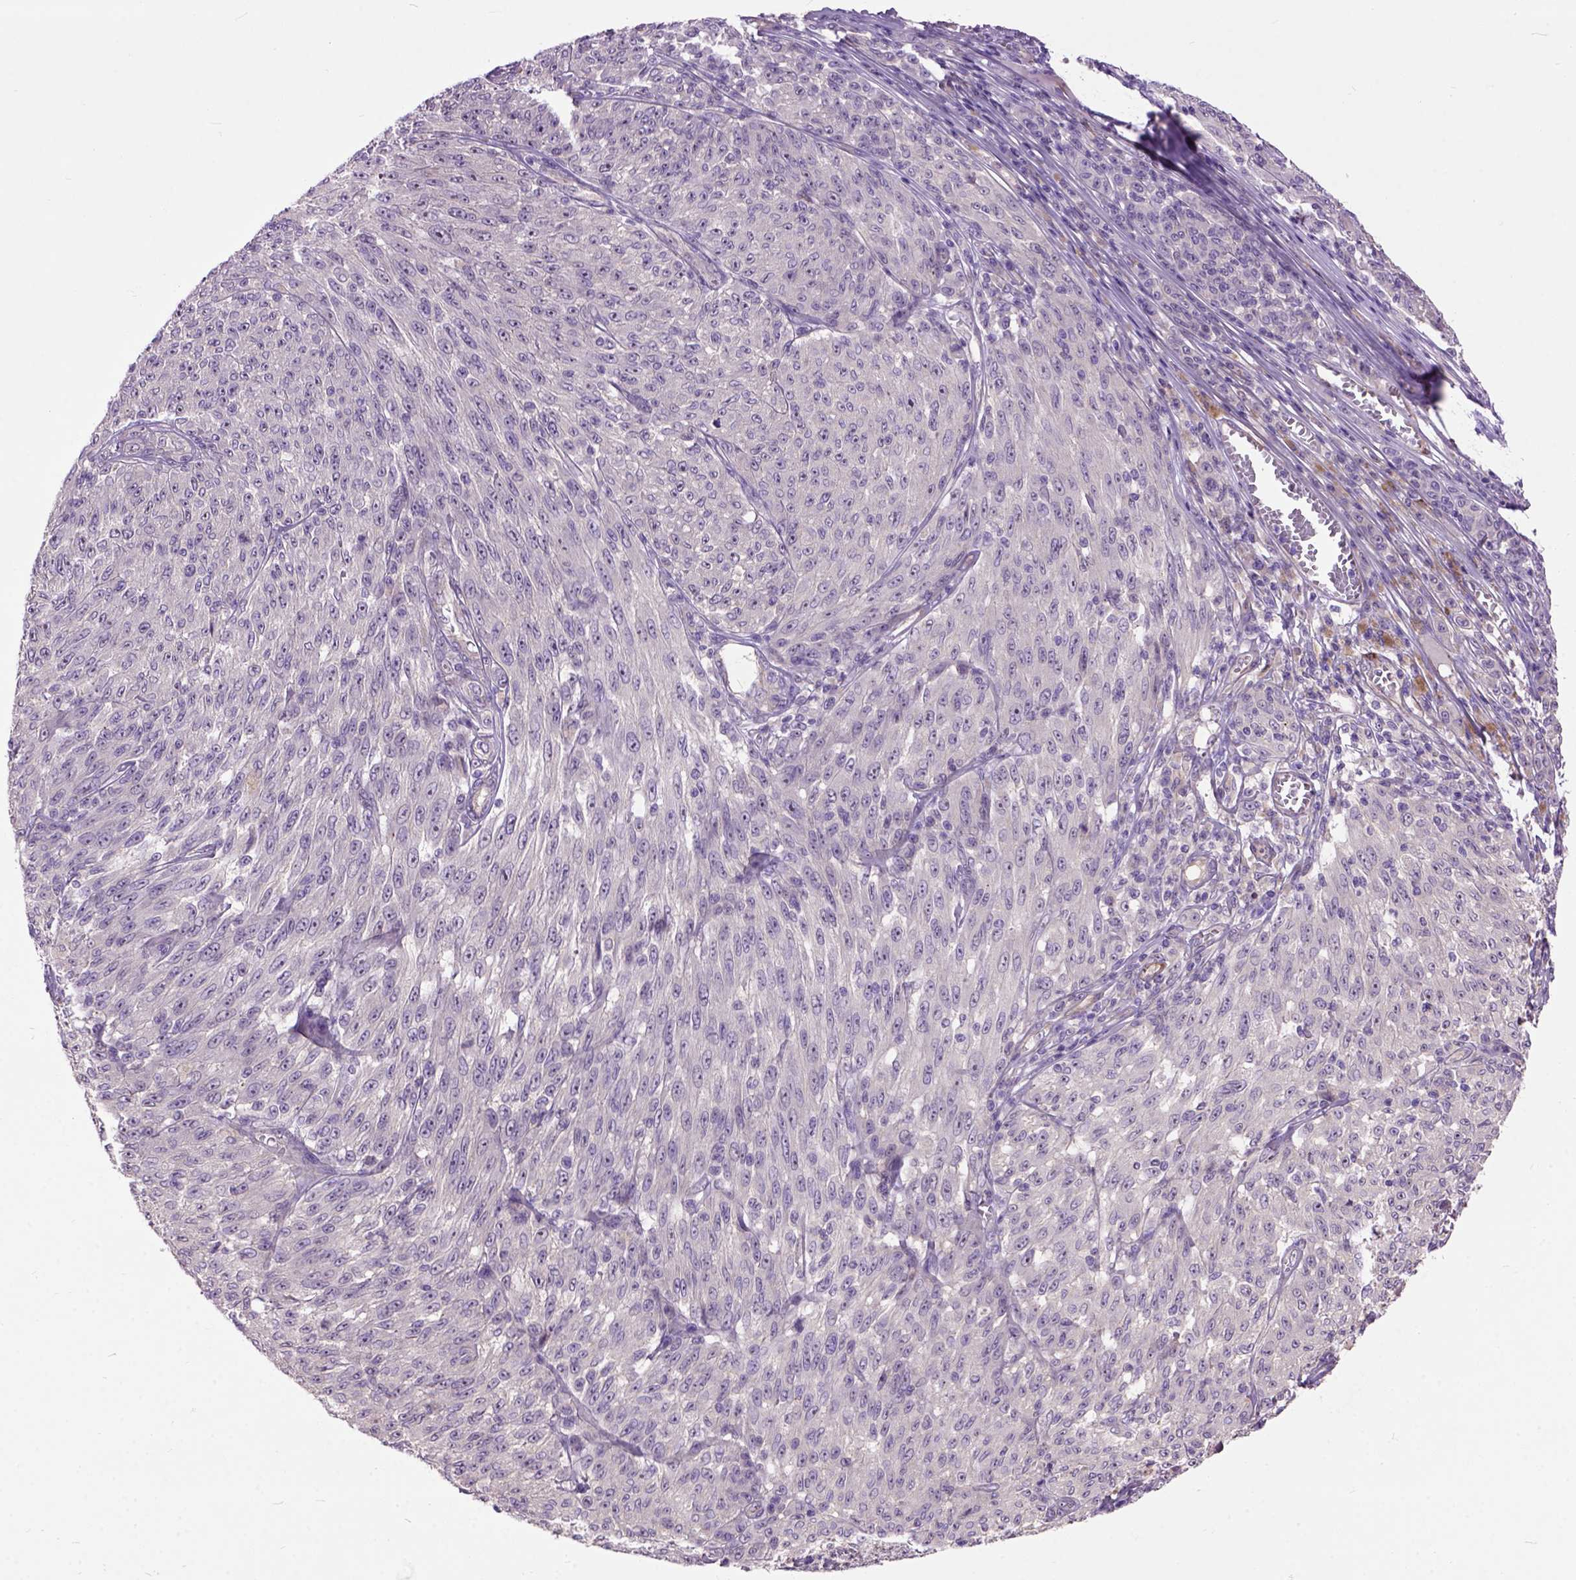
{"staining": {"intensity": "negative", "quantity": "none", "location": "none"}, "tissue": "melanoma", "cell_type": "Tumor cells", "image_type": "cancer", "snomed": [{"axis": "morphology", "description": "Malignant melanoma, NOS"}, {"axis": "topography", "description": "Skin"}], "caption": "High magnification brightfield microscopy of malignant melanoma stained with DAB (brown) and counterstained with hematoxylin (blue): tumor cells show no significant expression. (DAB immunohistochemistry, high magnification).", "gene": "MAPT", "patient": {"sex": "male", "age": 85}}